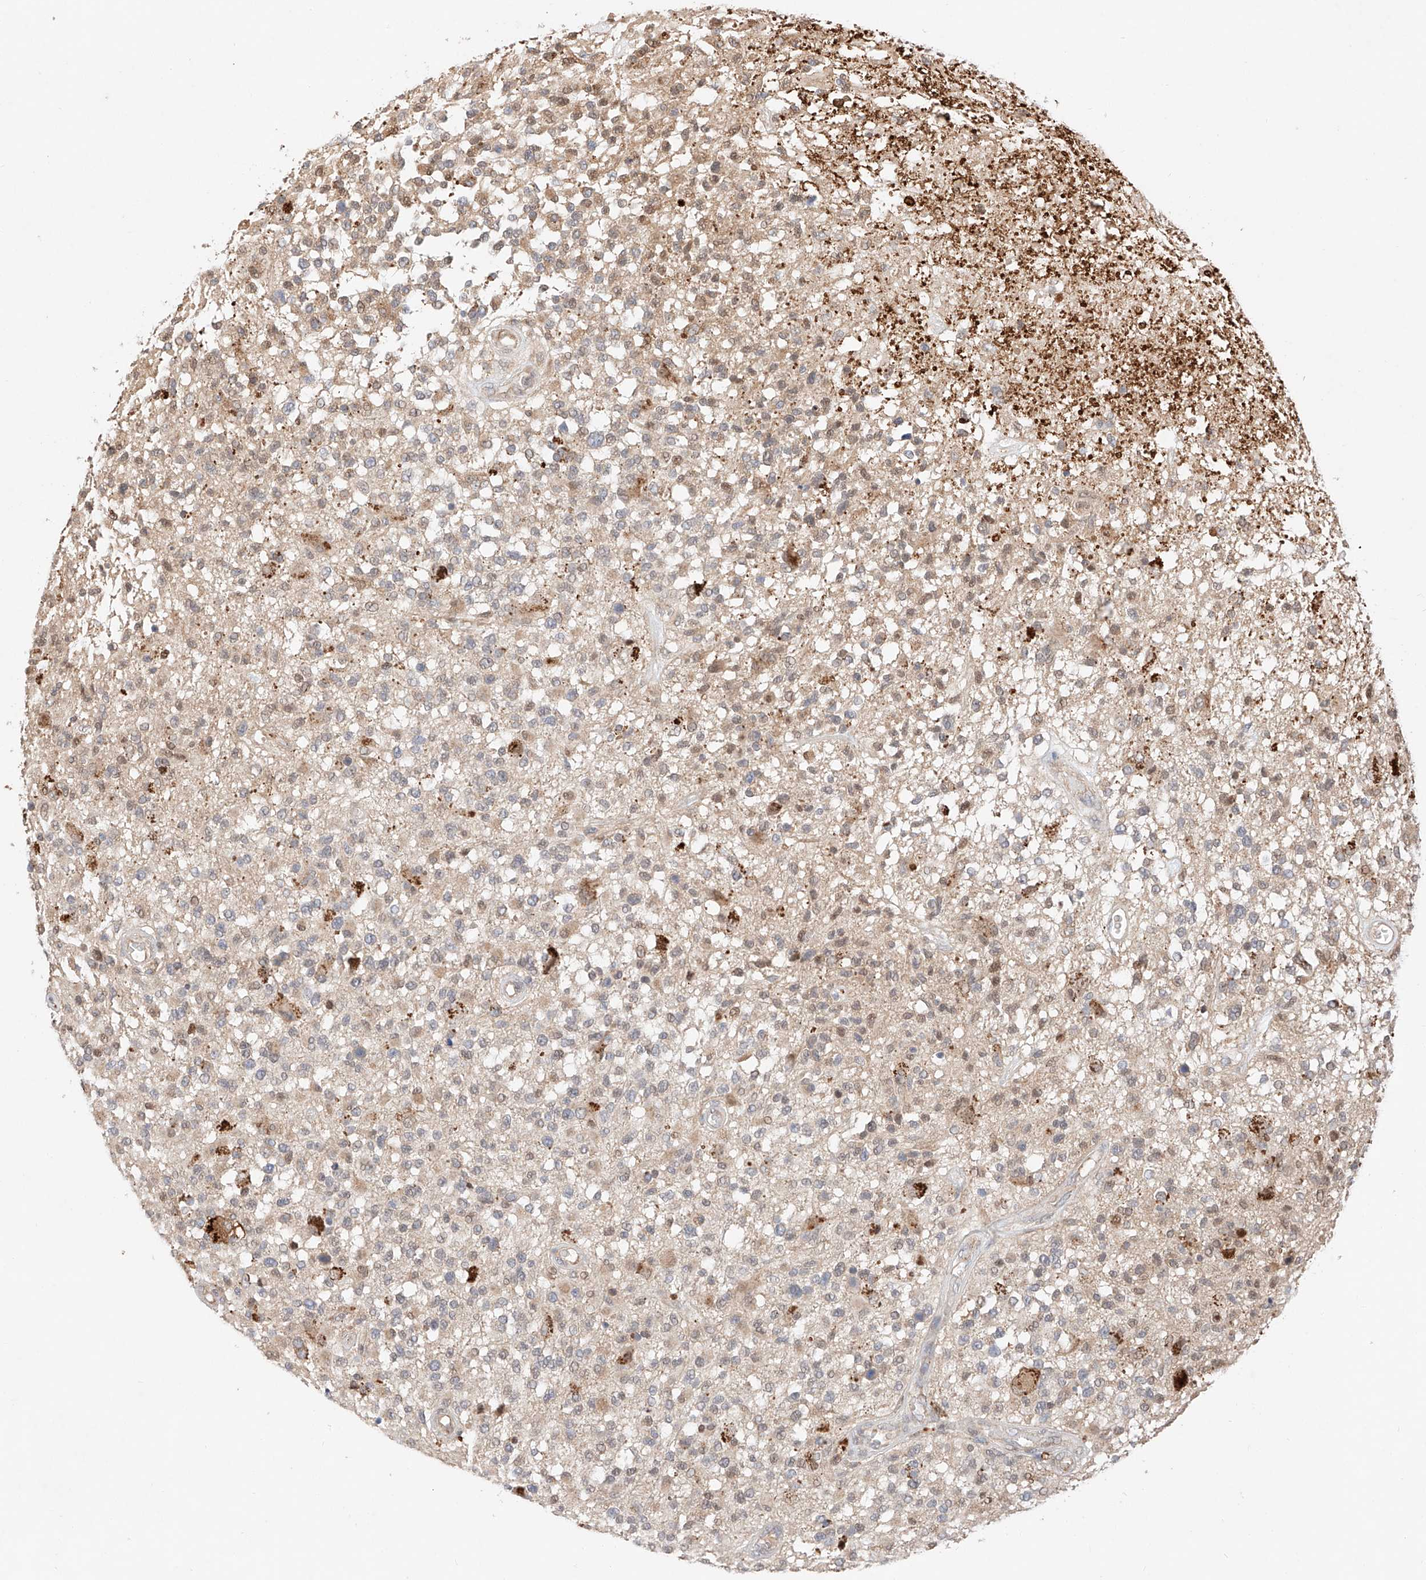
{"staining": {"intensity": "weak", "quantity": "25%-75%", "location": "cytoplasmic/membranous,nuclear"}, "tissue": "glioma", "cell_type": "Tumor cells", "image_type": "cancer", "snomed": [{"axis": "morphology", "description": "Glioma, malignant, High grade"}, {"axis": "morphology", "description": "Glioblastoma, NOS"}, {"axis": "topography", "description": "Brain"}], "caption": "Immunohistochemistry (IHC) photomicrograph of neoplastic tissue: human malignant glioma (high-grade) stained using immunohistochemistry (IHC) demonstrates low levels of weak protein expression localized specifically in the cytoplasmic/membranous and nuclear of tumor cells, appearing as a cytoplasmic/membranous and nuclear brown color.", "gene": "GCNT1", "patient": {"sex": "male", "age": 60}}